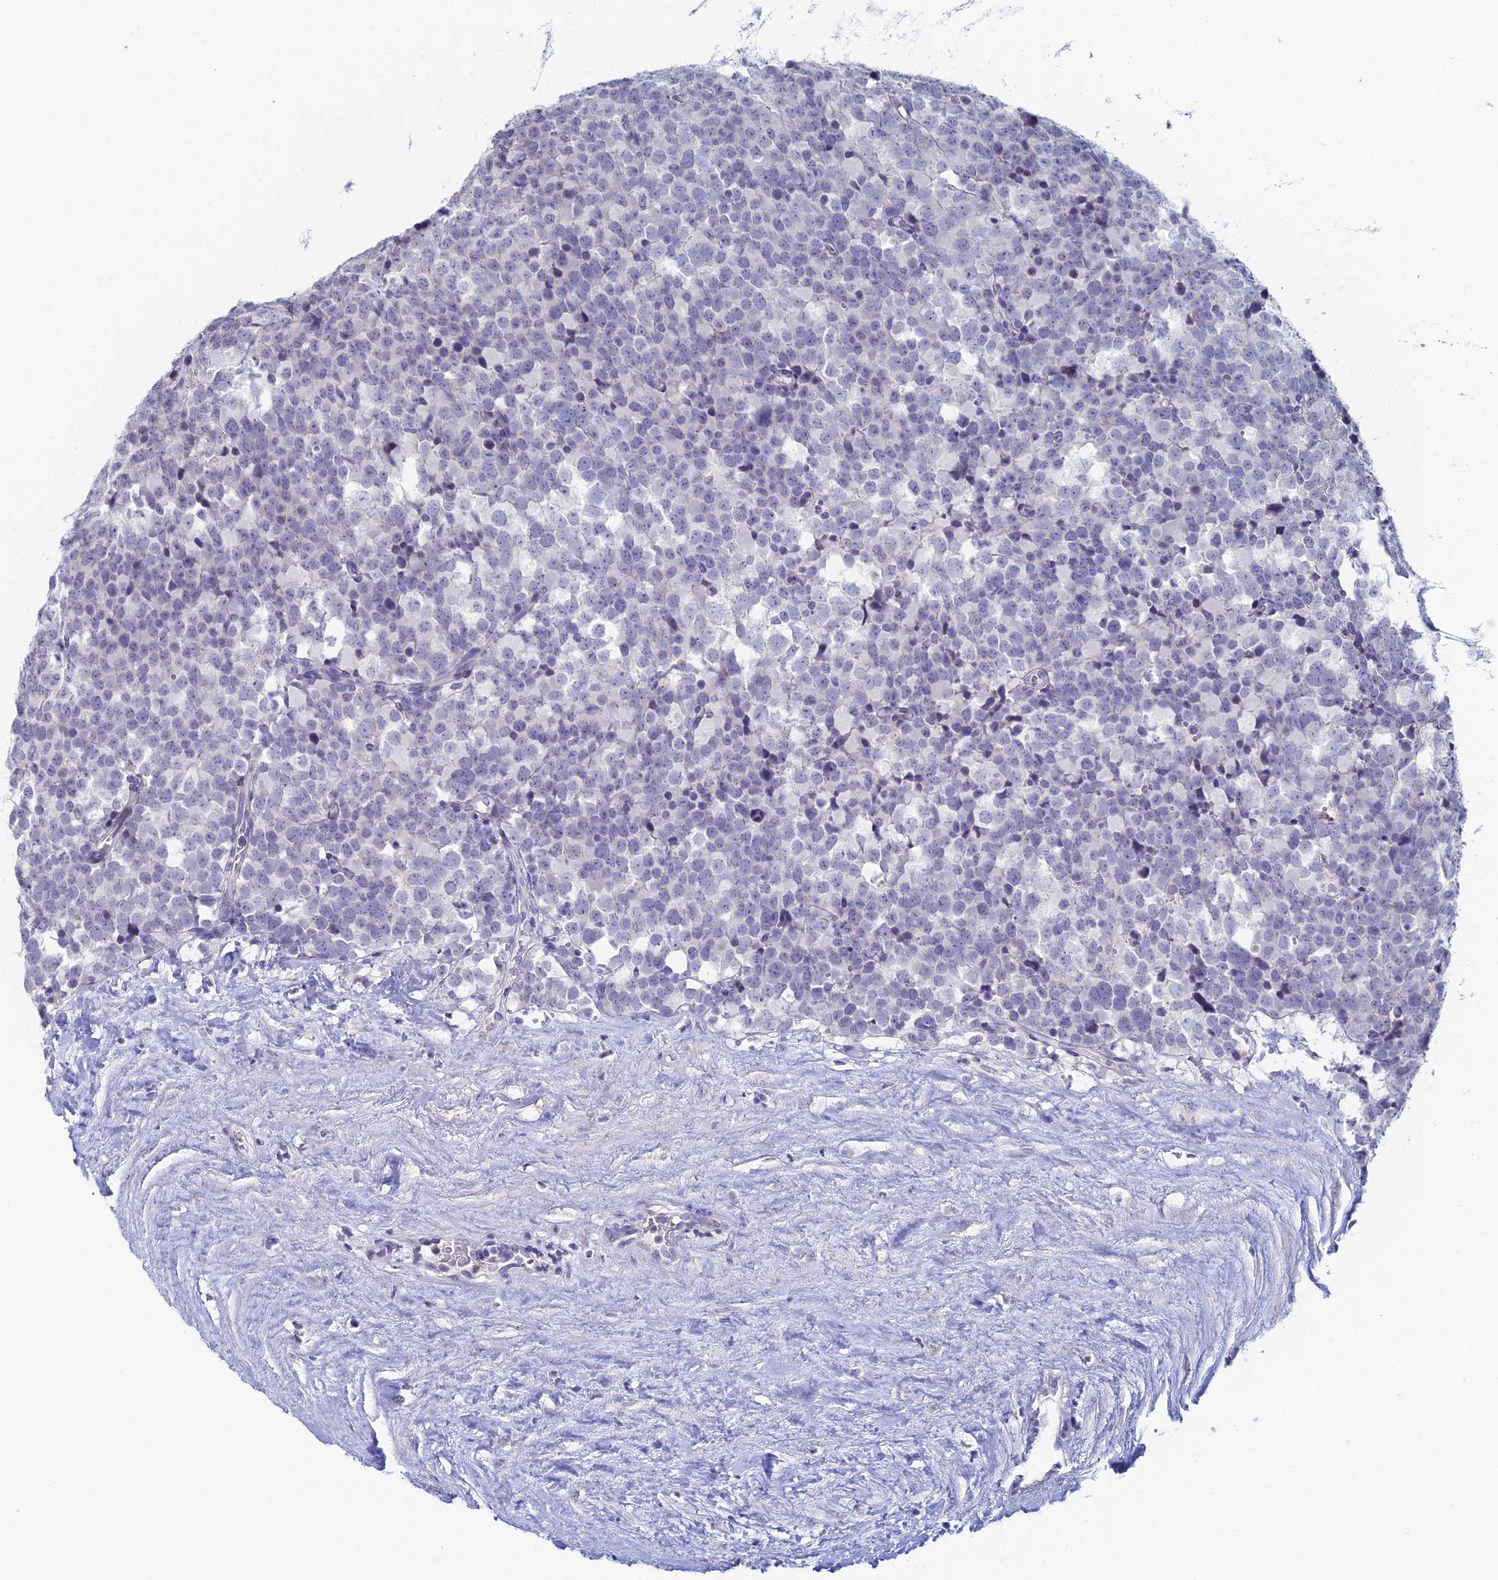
{"staining": {"intensity": "negative", "quantity": "none", "location": "none"}, "tissue": "testis cancer", "cell_type": "Tumor cells", "image_type": "cancer", "snomed": [{"axis": "morphology", "description": "Seminoma, NOS"}, {"axis": "topography", "description": "Testis"}], "caption": "The photomicrograph reveals no staining of tumor cells in testis seminoma.", "gene": "PRR22", "patient": {"sex": "male", "age": 71}}